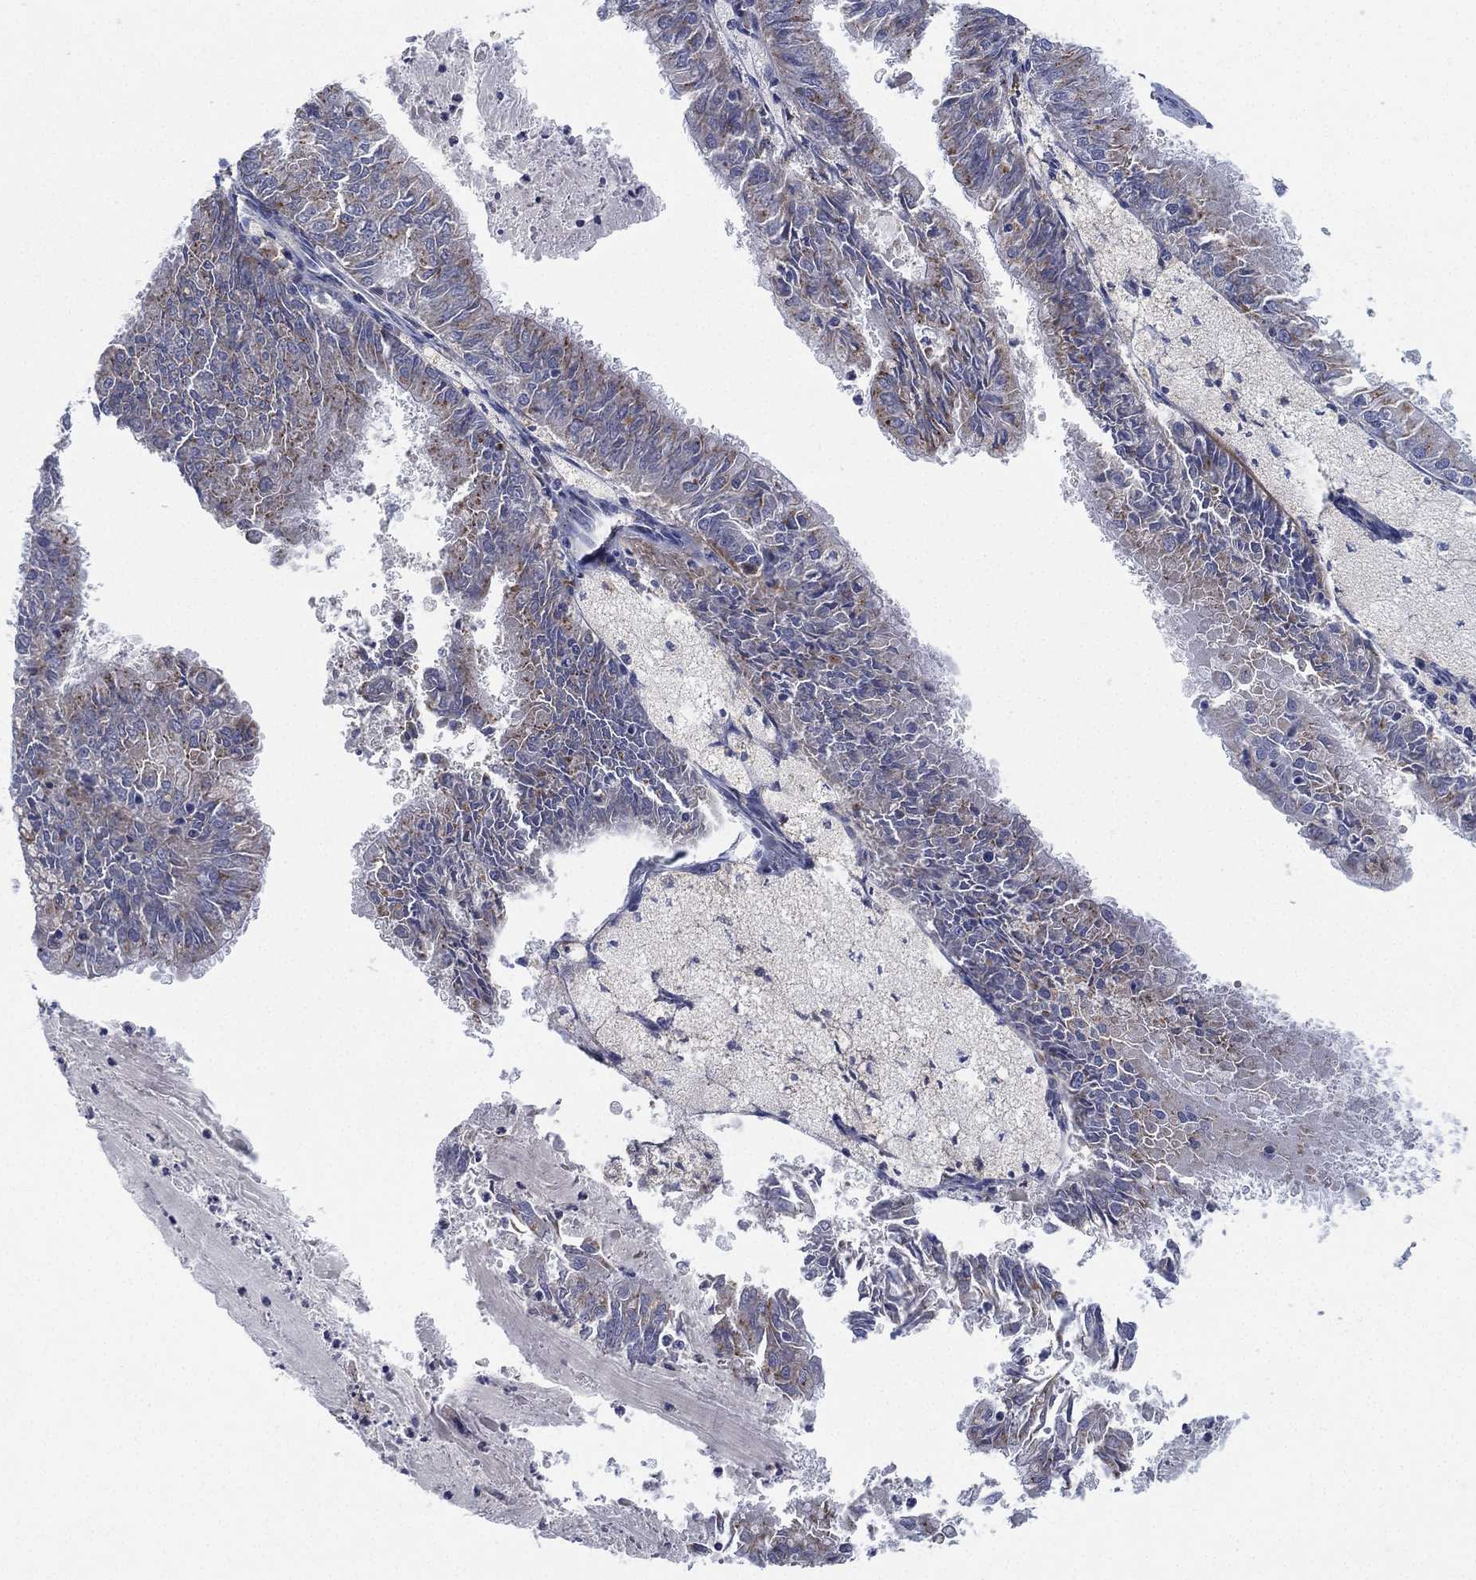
{"staining": {"intensity": "negative", "quantity": "none", "location": "none"}, "tissue": "endometrial cancer", "cell_type": "Tumor cells", "image_type": "cancer", "snomed": [{"axis": "morphology", "description": "Adenocarcinoma, NOS"}, {"axis": "topography", "description": "Endometrium"}], "caption": "Immunohistochemistry (IHC) micrograph of neoplastic tissue: endometrial cancer (adenocarcinoma) stained with DAB (3,3'-diaminobenzidine) reveals no significant protein positivity in tumor cells.", "gene": "GALNS", "patient": {"sex": "female", "age": 57}}